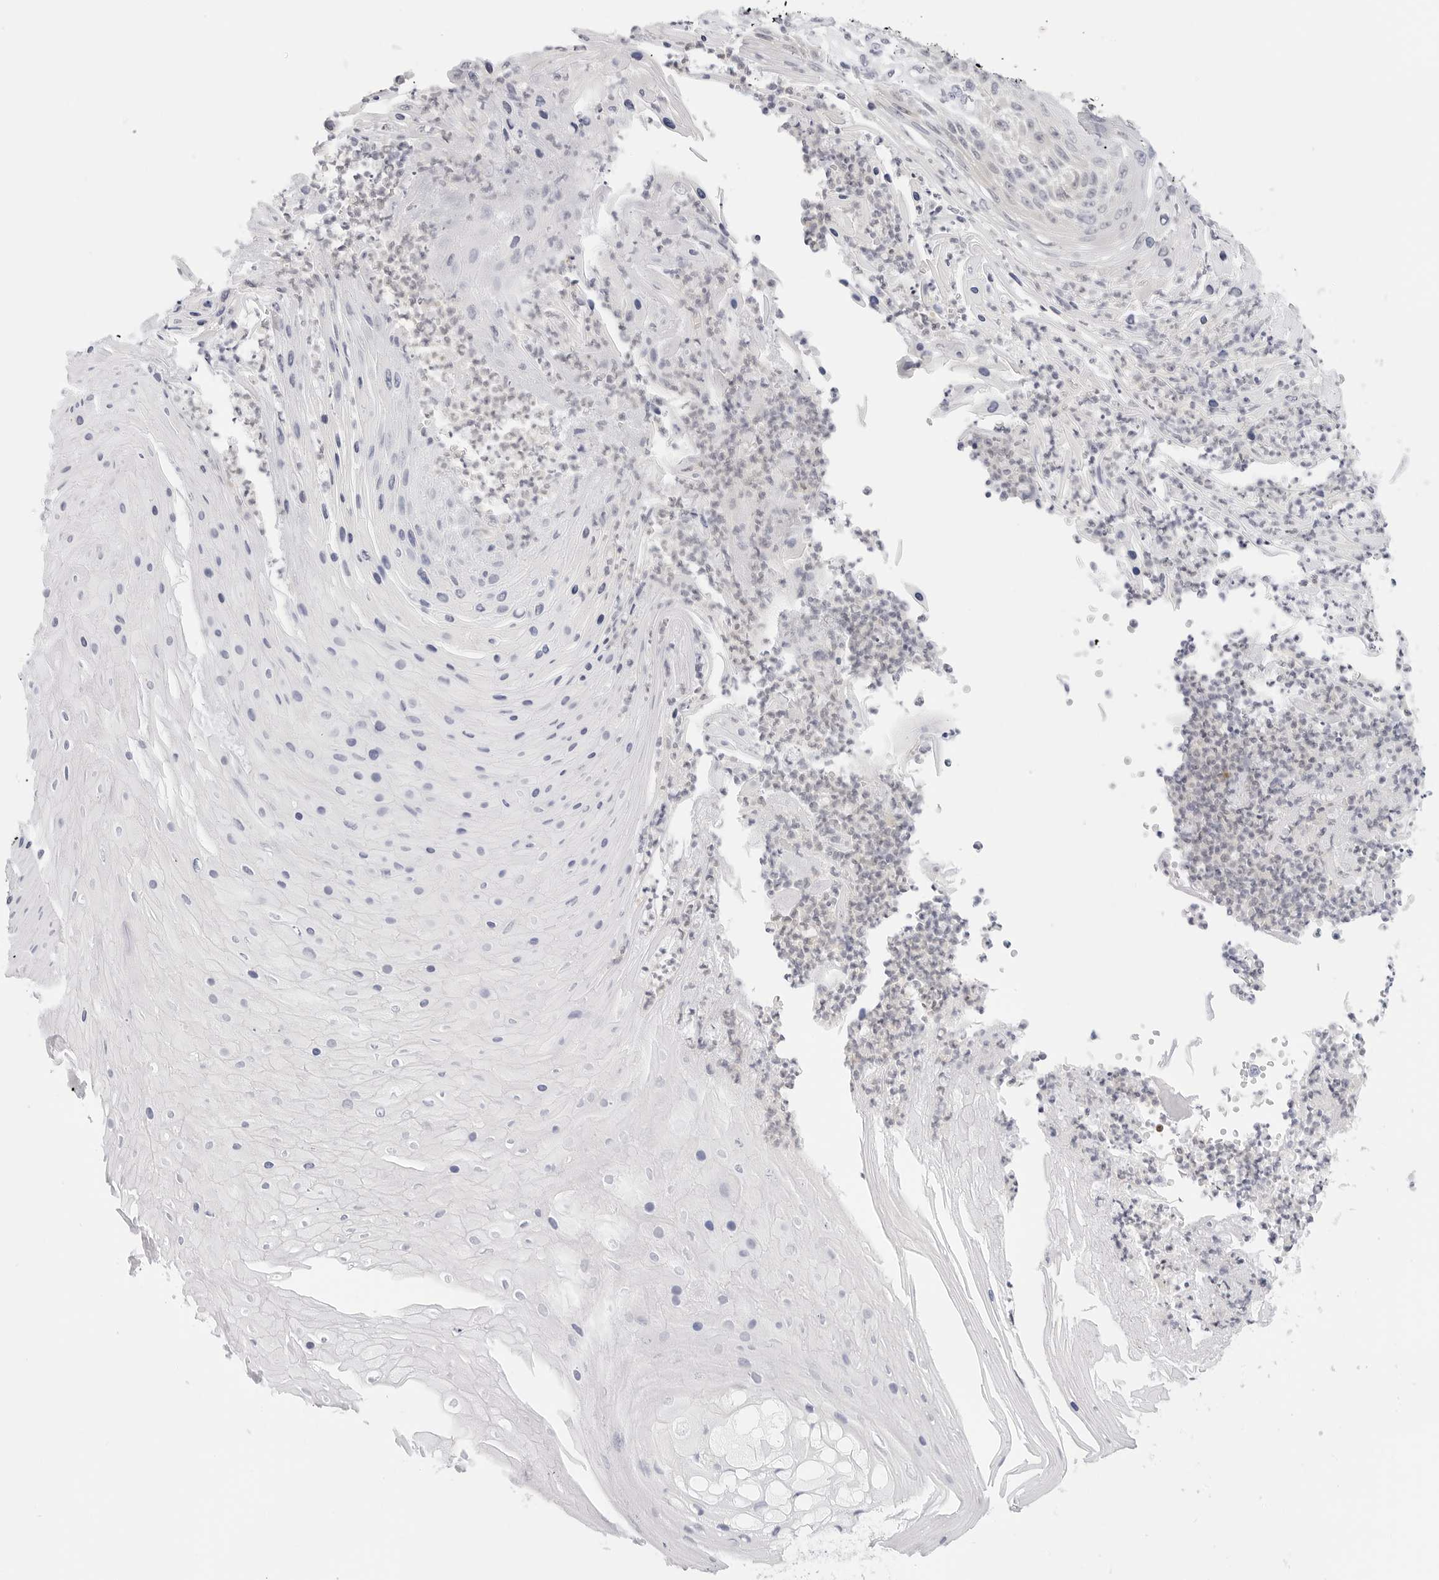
{"staining": {"intensity": "negative", "quantity": "none", "location": "none"}, "tissue": "skin cancer", "cell_type": "Tumor cells", "image_type": "cancer", "snomed": [{"axis": "morphology", "description": "Squamous cell carcinoma, NOS"}, {"axis": "topography", "description": "Skin"}], "caption": "Immunohistochemical staining of human squamous cell carcinoma (skin) displays no significant expression in tumor cells. Brightfield microscopy of immunohistochemistry (IHC) stained with DAB (3,3'-diaminobenzidine) (brown) and hematoxylin (blue), captured at high magnification.", "gene": "SLC9A3R1", "patient": {"sex": "female", "age": 88}}